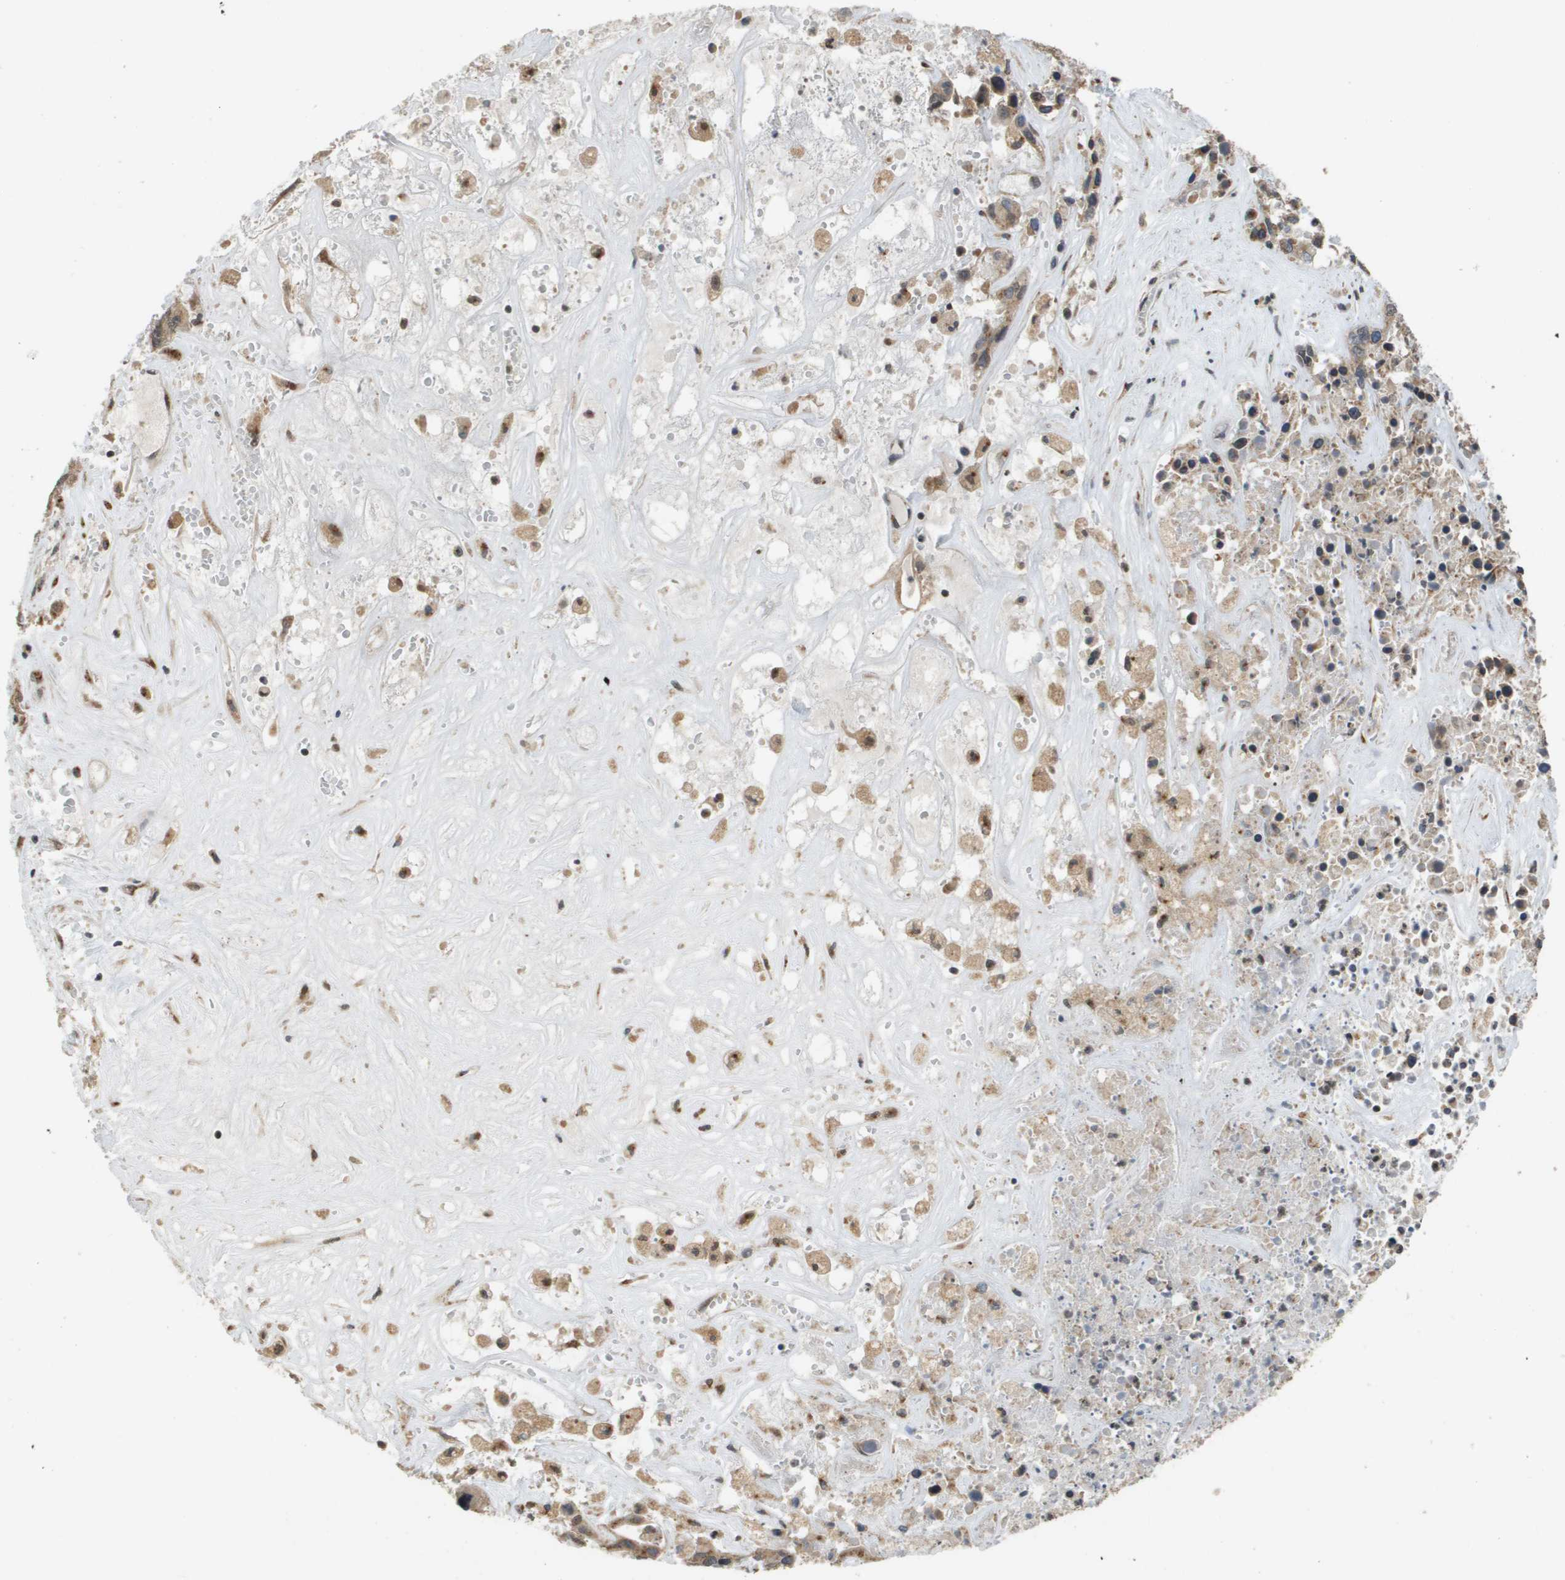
{"staining": {"intensity": "moderate", "quantity": ">75%", "location": "cytoplasmic/membranous"}, "tissue": "liver cancer", "cell_type": "Tumor cells", "image_type": "cancer", "snomed": [{"axis": "morphology", "description": "Cholangiocarcinoma"}, {"axis": "topography", "description": "Liver"}], "caption": "Liver cancer (cholangiocarcinoma) stained for a protein (brown) shows moderate cytoplasmic/membranous positive expression in approximately >75% of tumor cells.", "gene": "PCK1", "patient": {"sex": "female", "age": 65}}